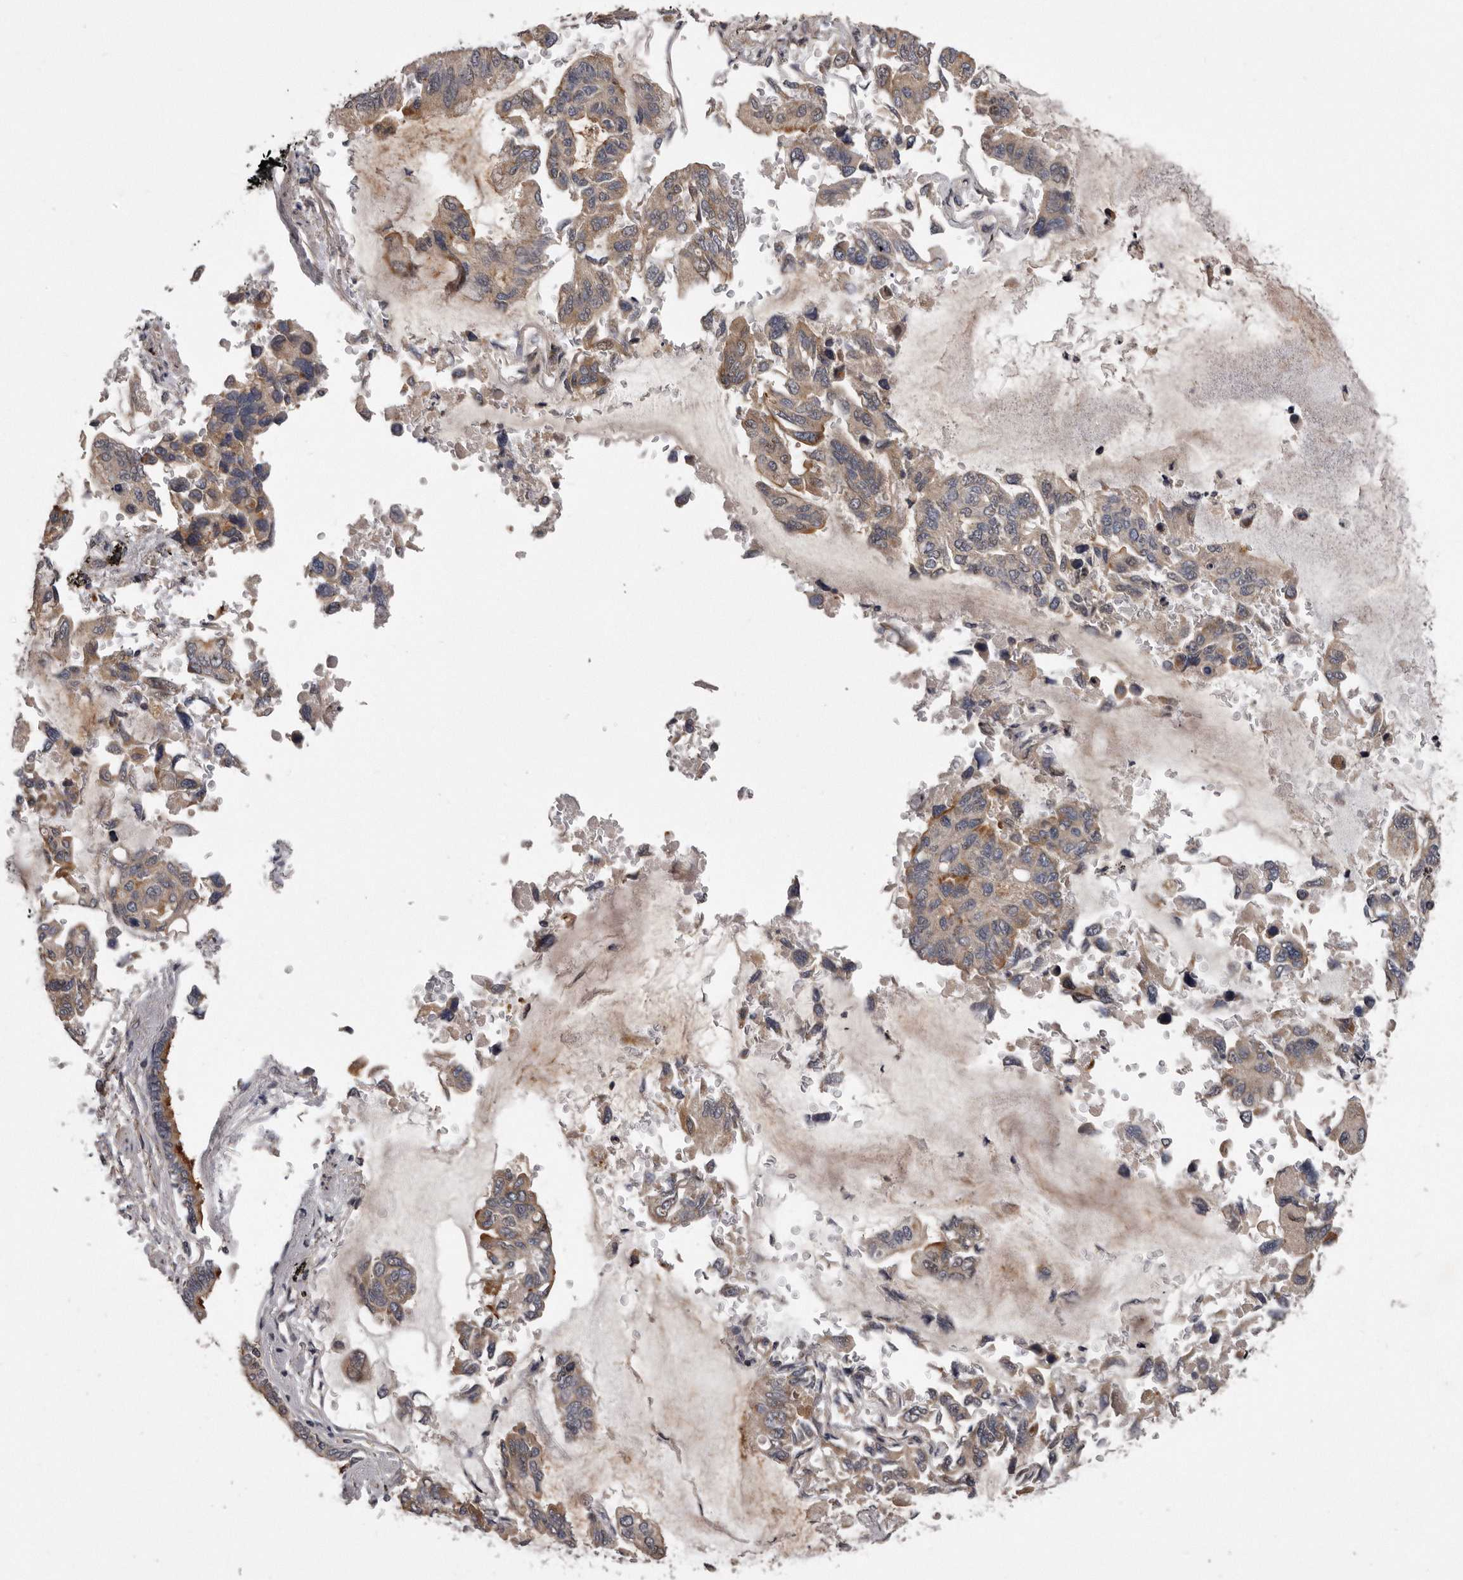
{"staining": {"intensity": "weak", "quantity": "25%-75%", "location": "cytoplasmic/membranous"}, "tissue": "lung cancer", "cell_type": "Tumor cells", "image_type": "cancer", "snomed": [{"axis": "morphology", "description": "Adenocarcinoma, NOS"}, {"axis": "topography", "description": "Lung"}], "caption": "Immunohistochemical staining of lung cancer displays low levels of weak cytoplasmic/membranous protein expression in approximately 25%-75% of tumor cells. (brown staining indicates protein expression, while blue staining denotes nuclei).", "gene": "ARMCX1", "patient": {"sex": "male", "age": 64}}